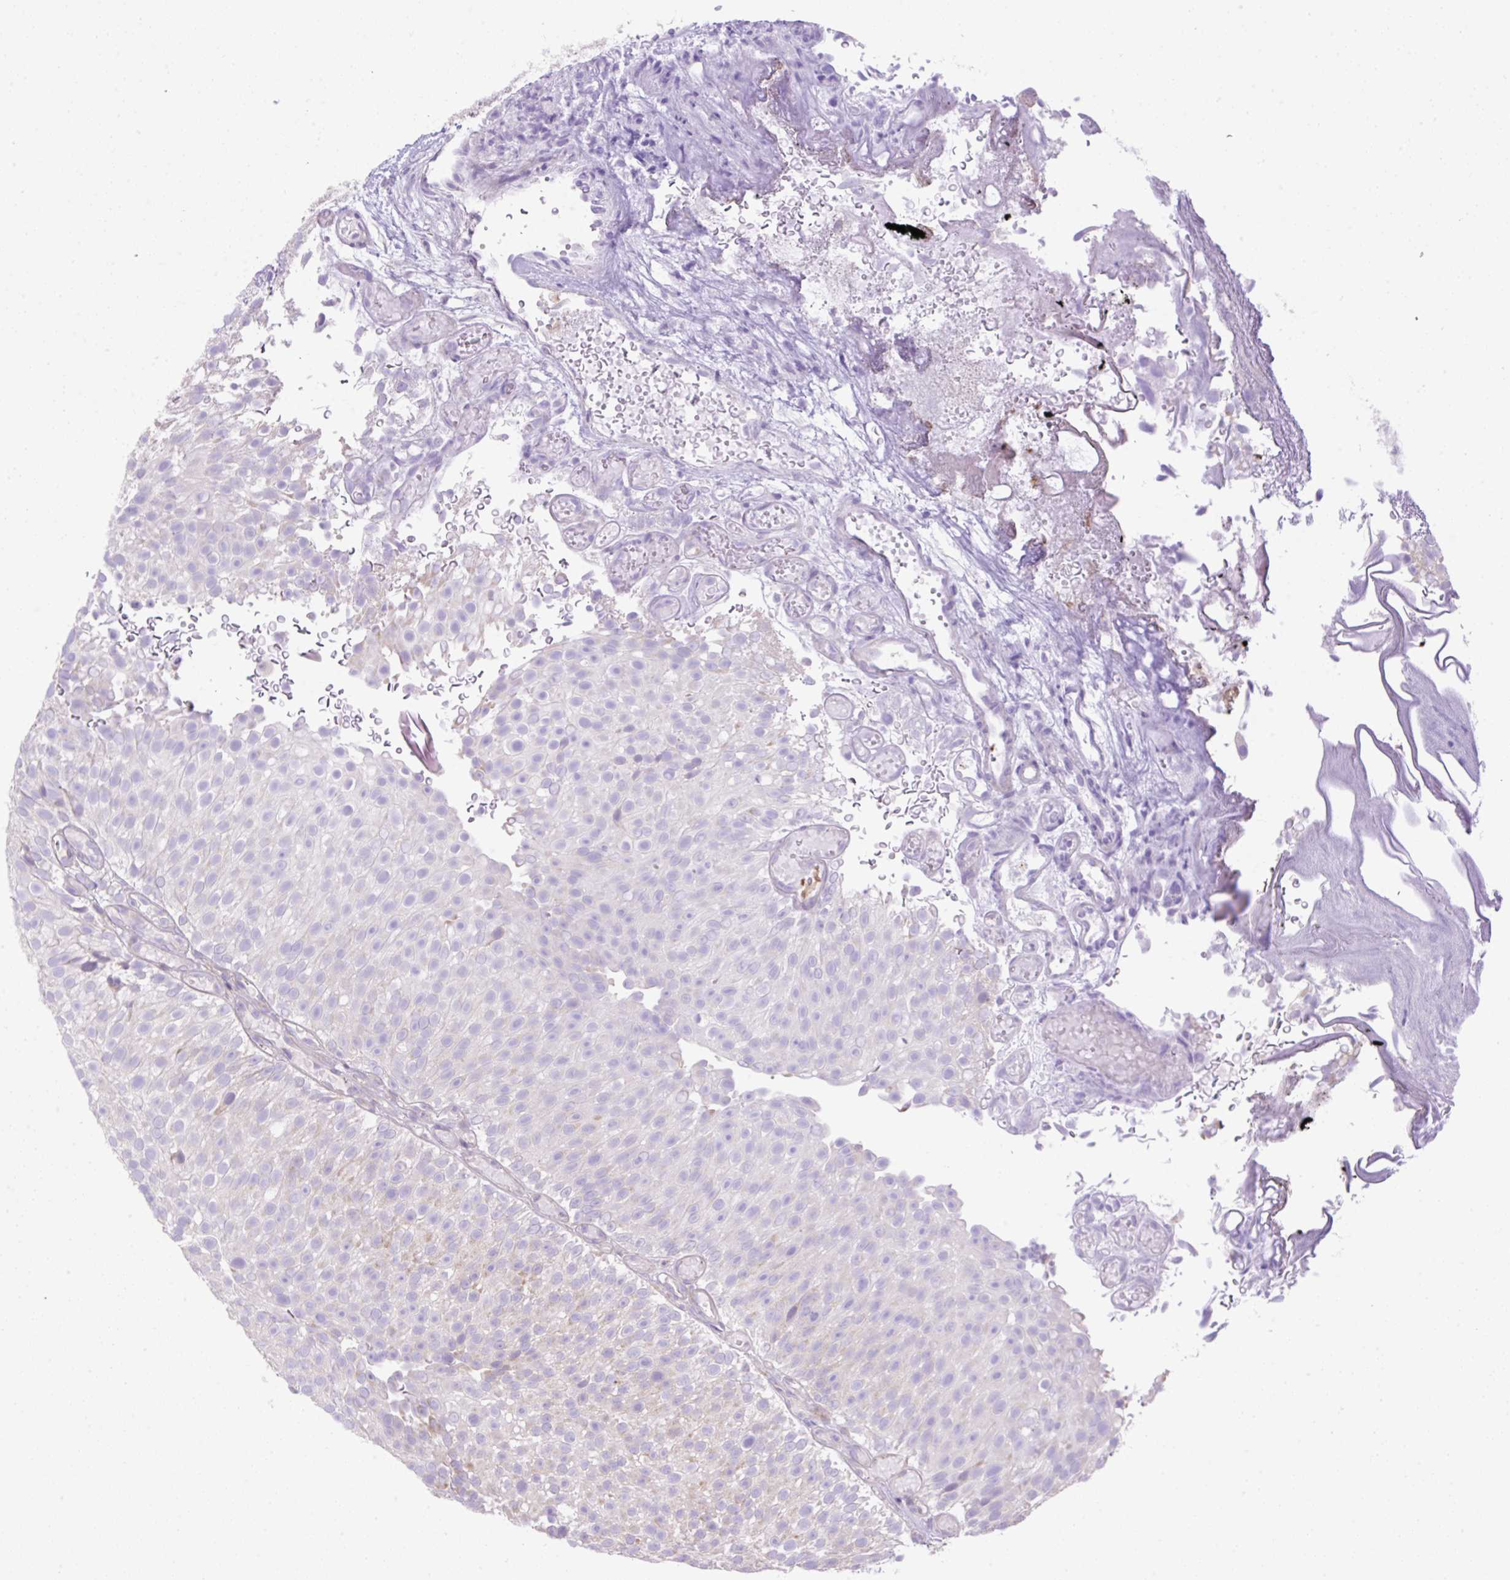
{"staining": {"intensity": "negative", "quantity": "none", "location": "none"}, "tissue": "urothelial cancer", "cell_type": "Tumor cells", "image_type": "cancer", "snomed": [{"axis": "morphology", "description": "Urothelial carcinoma, Low grade"}, {"axis": "topography", "description": "Urinary bladder"}], "caption": "This is a histopathology image of immunohistochemistry staining of urothelial carcinoma (low-grade), which shows no positivity in tumor cells.", "gene": "VPS25", "patient": {"sex": "male", "age": 78}}